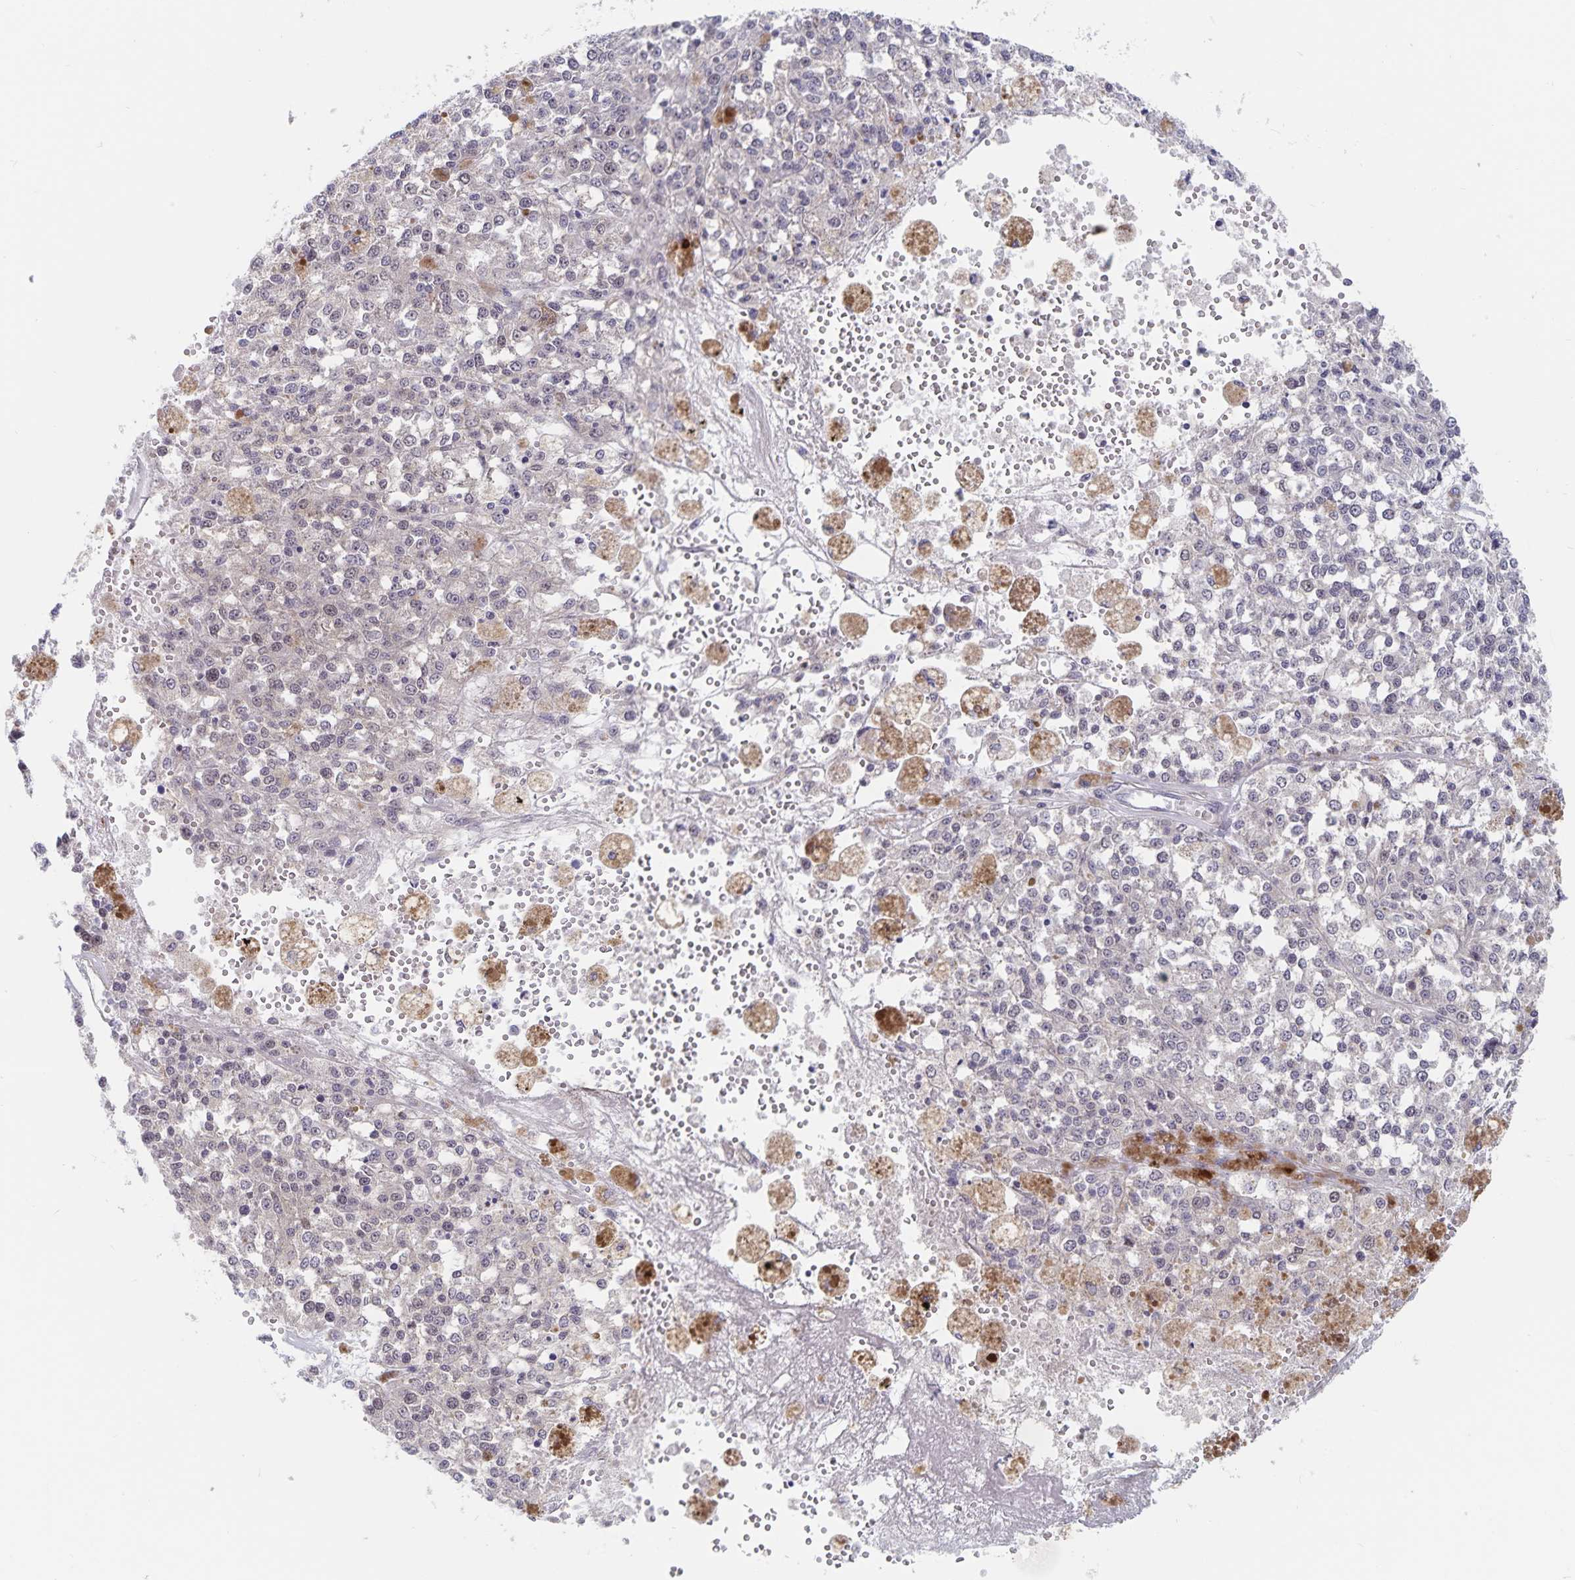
{"staining": {"intensity": "negative", "quantity": "none", "location": "none"}, "tissue": "melanoma", "cell_type": "Tumor cells", "image_type": "cancer", "snomed": [{"axis": "morphology", "description": "Malignant melanoma, Metastatic site"}, {"axis": "topography", "description": "Lymph node"}], "caption": "An image of human melanoma is negative for staining in tumor cells. The staining was performed using DAB (3,3'-diaminobenzidine) to visualize the protein expression in brown, while the nuclei were stained in blue with hematoxylin (Magnification: 20x).", "gene": "BAG6", "patient": {"sex": "female", "age": 64}}